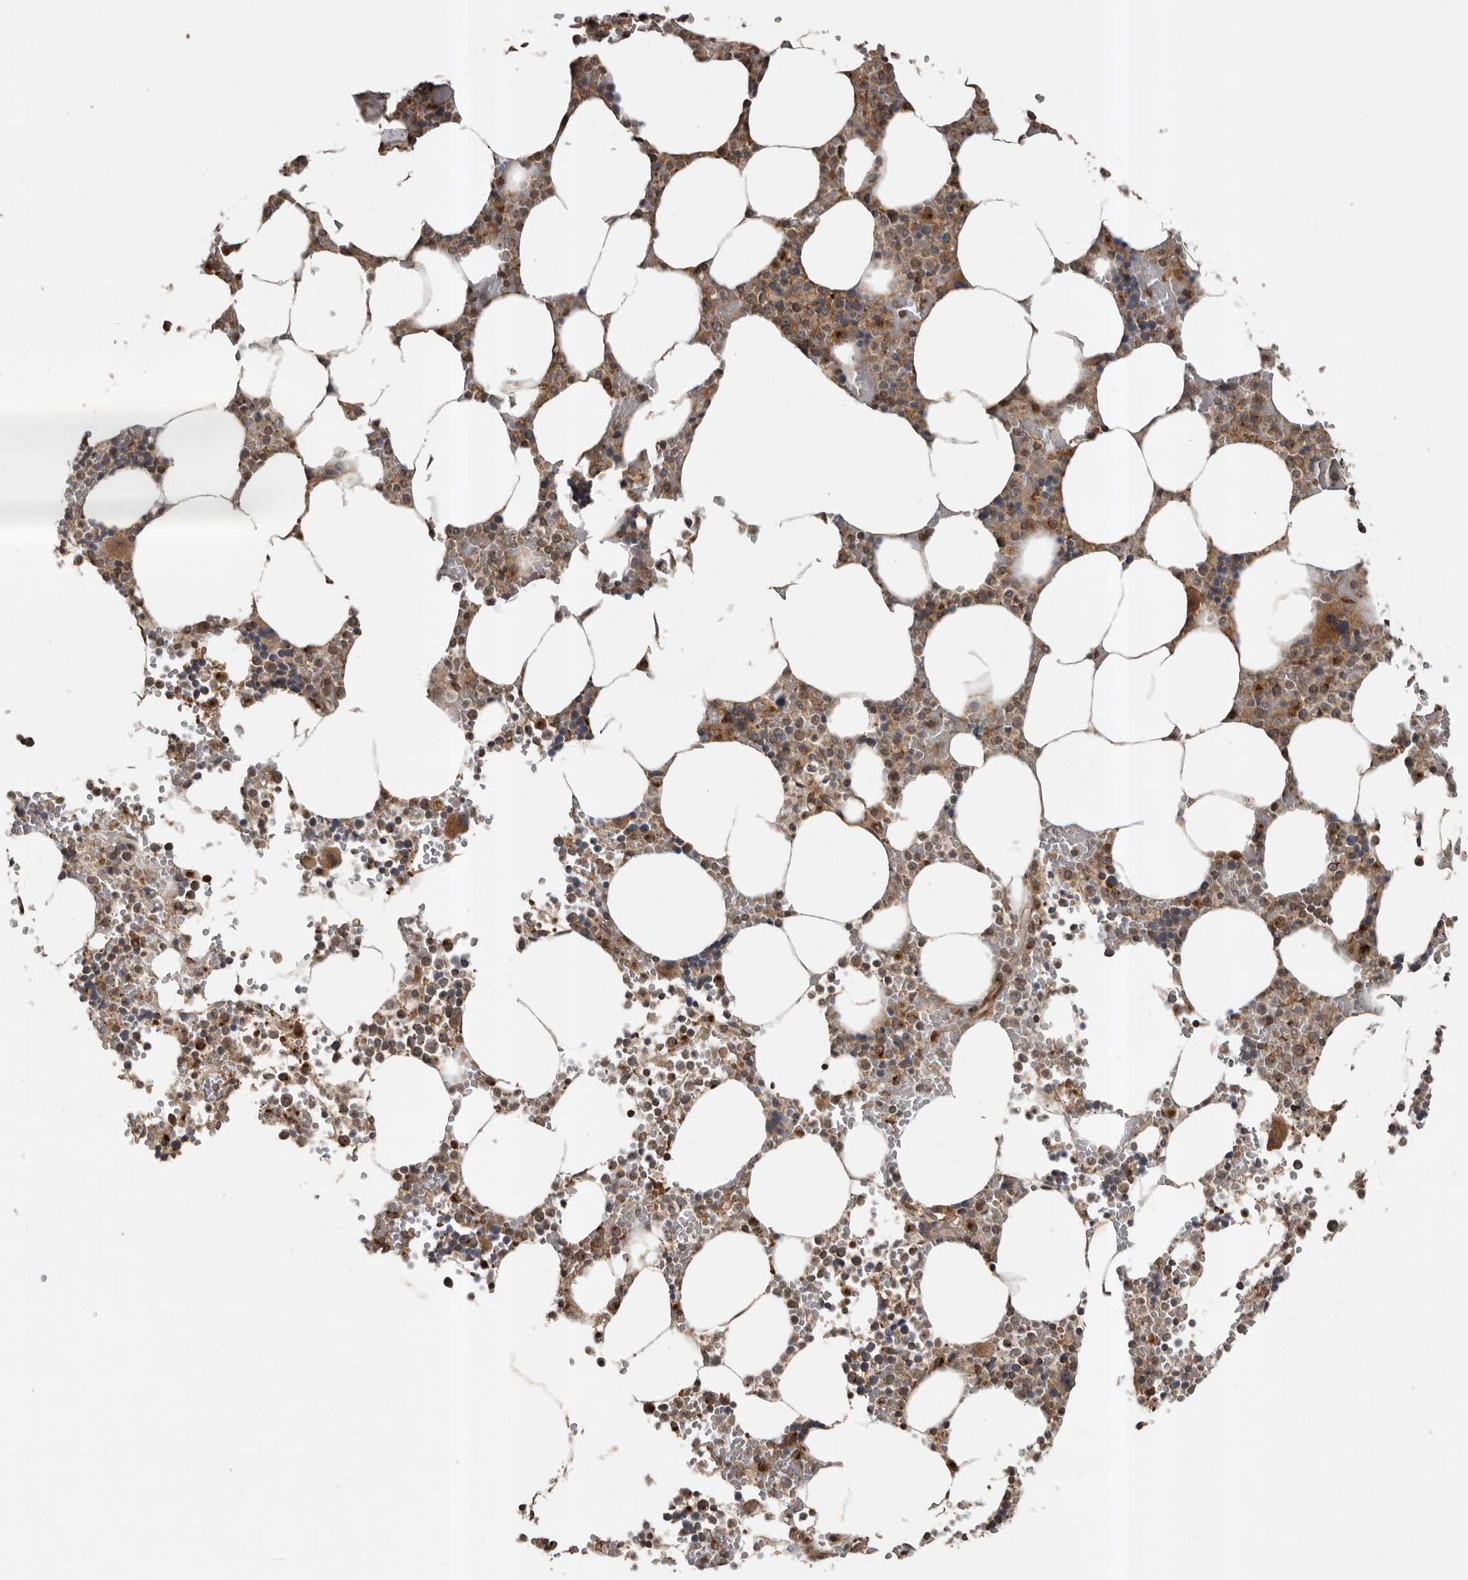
{"staining": {"intensity": "moderate", "quantity": ">75%", "location": "cytoplasmic/membranous"}, "tissue": "bone marrow", "cell_type": "Hematopoietic cells", "image_type": "normal", "snomed": [{"axis": "morphology", "description": "Normal tissue, NOS"}, {"axis": "topography", "description": "Bone marrow"}], "caption": "Immunohistochemical staining of unremarkable bone marrow demonstrates medium levels of moderate cytoplasmic/membranous expression in approximately >75% of hematopoietic cells.", "gene": "CCDC190", "patient": {"sex": "male", "age": 70}}